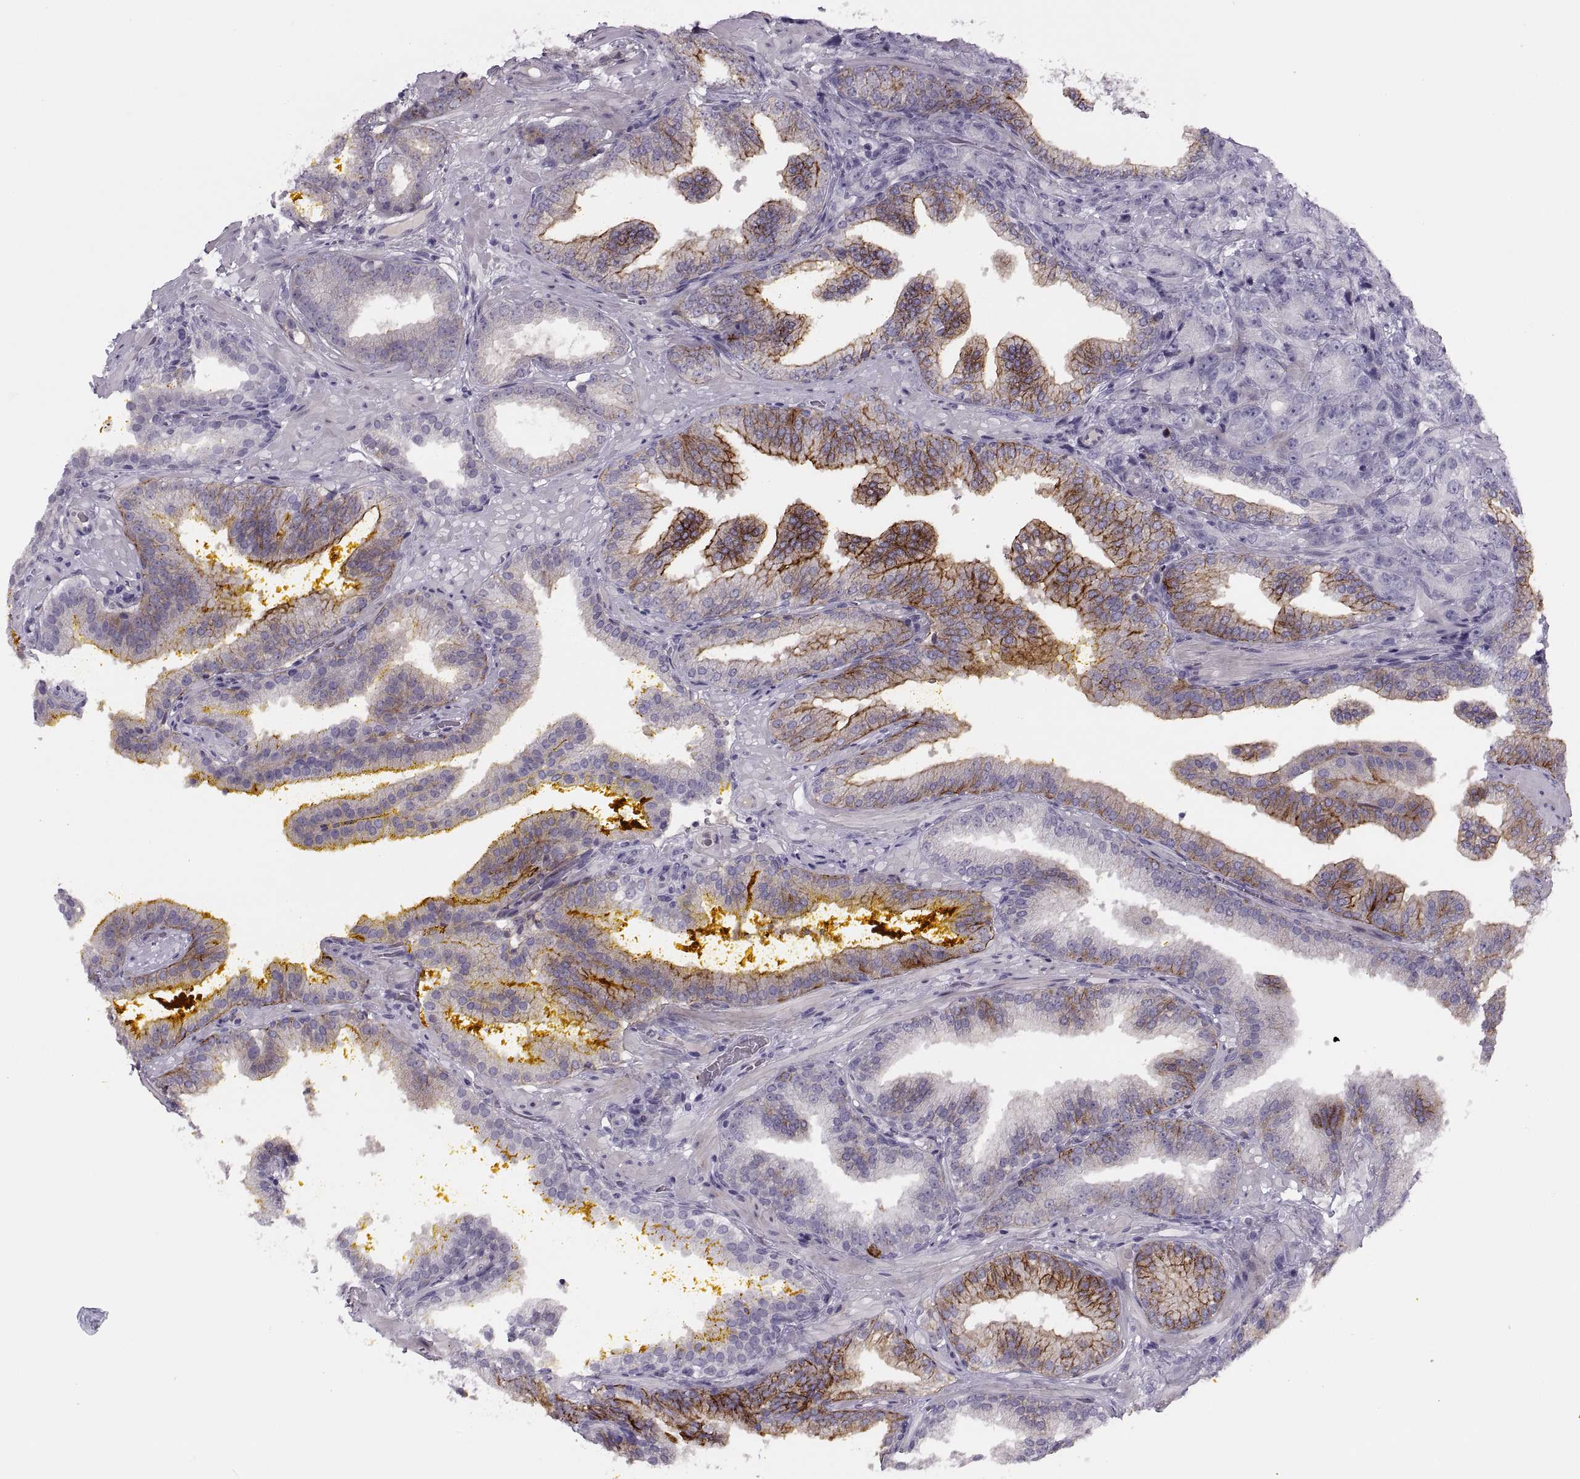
{"staining": {"intensity": "strong", "quantity": "25%-75%", "location": "cytoplasmic/membranous"}, "tissue": "prostate cancer", "cell_type": "Tumor cells", "image_type": "cancer", "snomed": [{"axis": "morphology", "description": "Adenocarcinoma, NOS"}, {"axis": "topography", "description": "Prostate"}], "caption": "Immunohistochemical staining of prostate adenocarcinoma reveals high levels of strong cytoplasmic/membranous protein expression in about 25%-75% of tumor cells. Nuclei are stained in blue.", "gene": "CHCT1", "patient": {"sex": "male", "age": 63}}